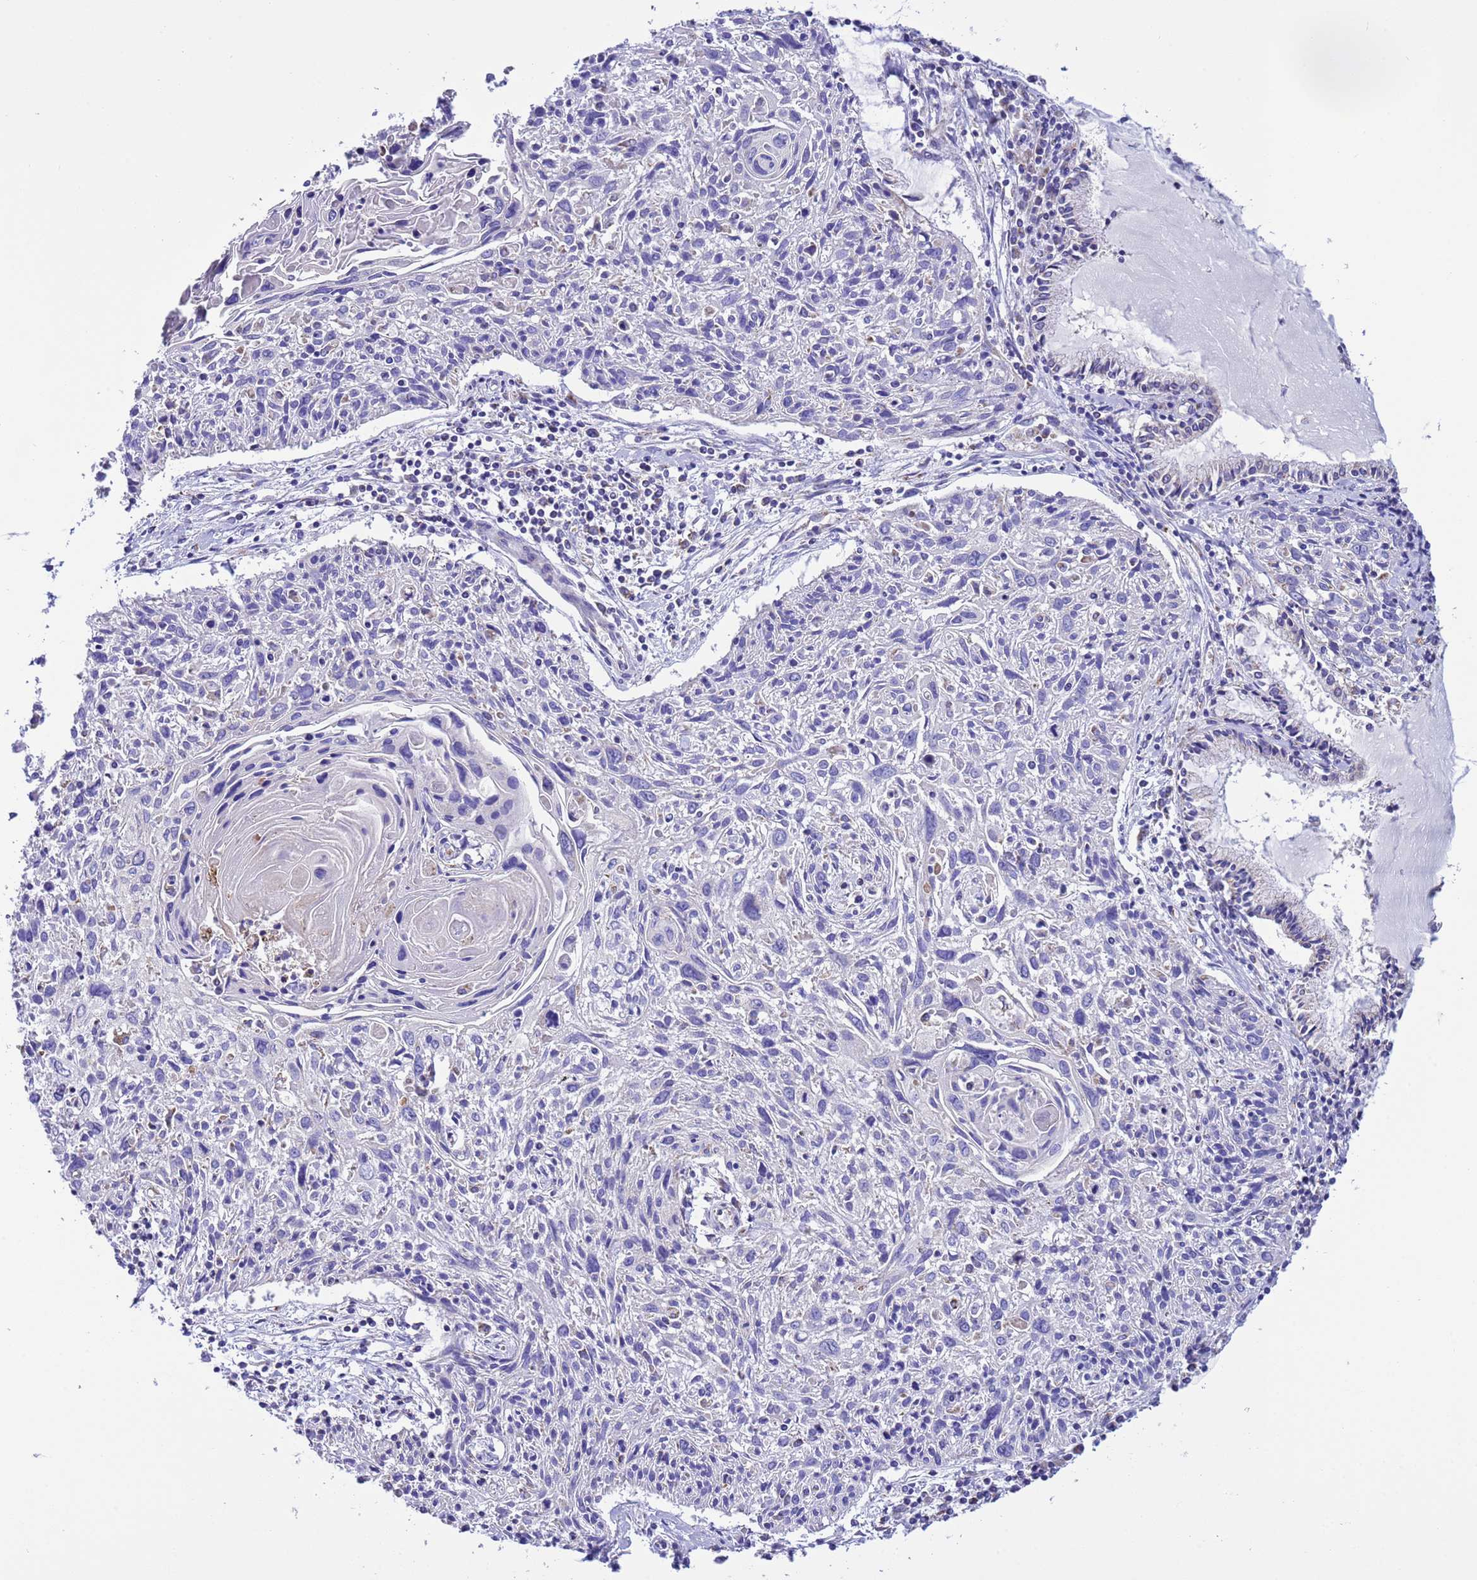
{"staining": {"intensity": "negative", "quantity": "none", "location": "none"}, "tissue": "cervical cancer", "cell_type": "Tumor cells", "image_type": "cancer", "snomed": [{"axis": "morphology", "description": "Squamous cell carcinoma, NOS"}, {"axis": "topography", "description": "Cervix"}], "caption": "Immunohistochemistry image of cervical cancer stained for a protein (brown), which exhibits no expression in tumor cells. Nuclei are stained in blue.", "gene": "CCDC191", "patient": {"sex": "female", "age": 51}}